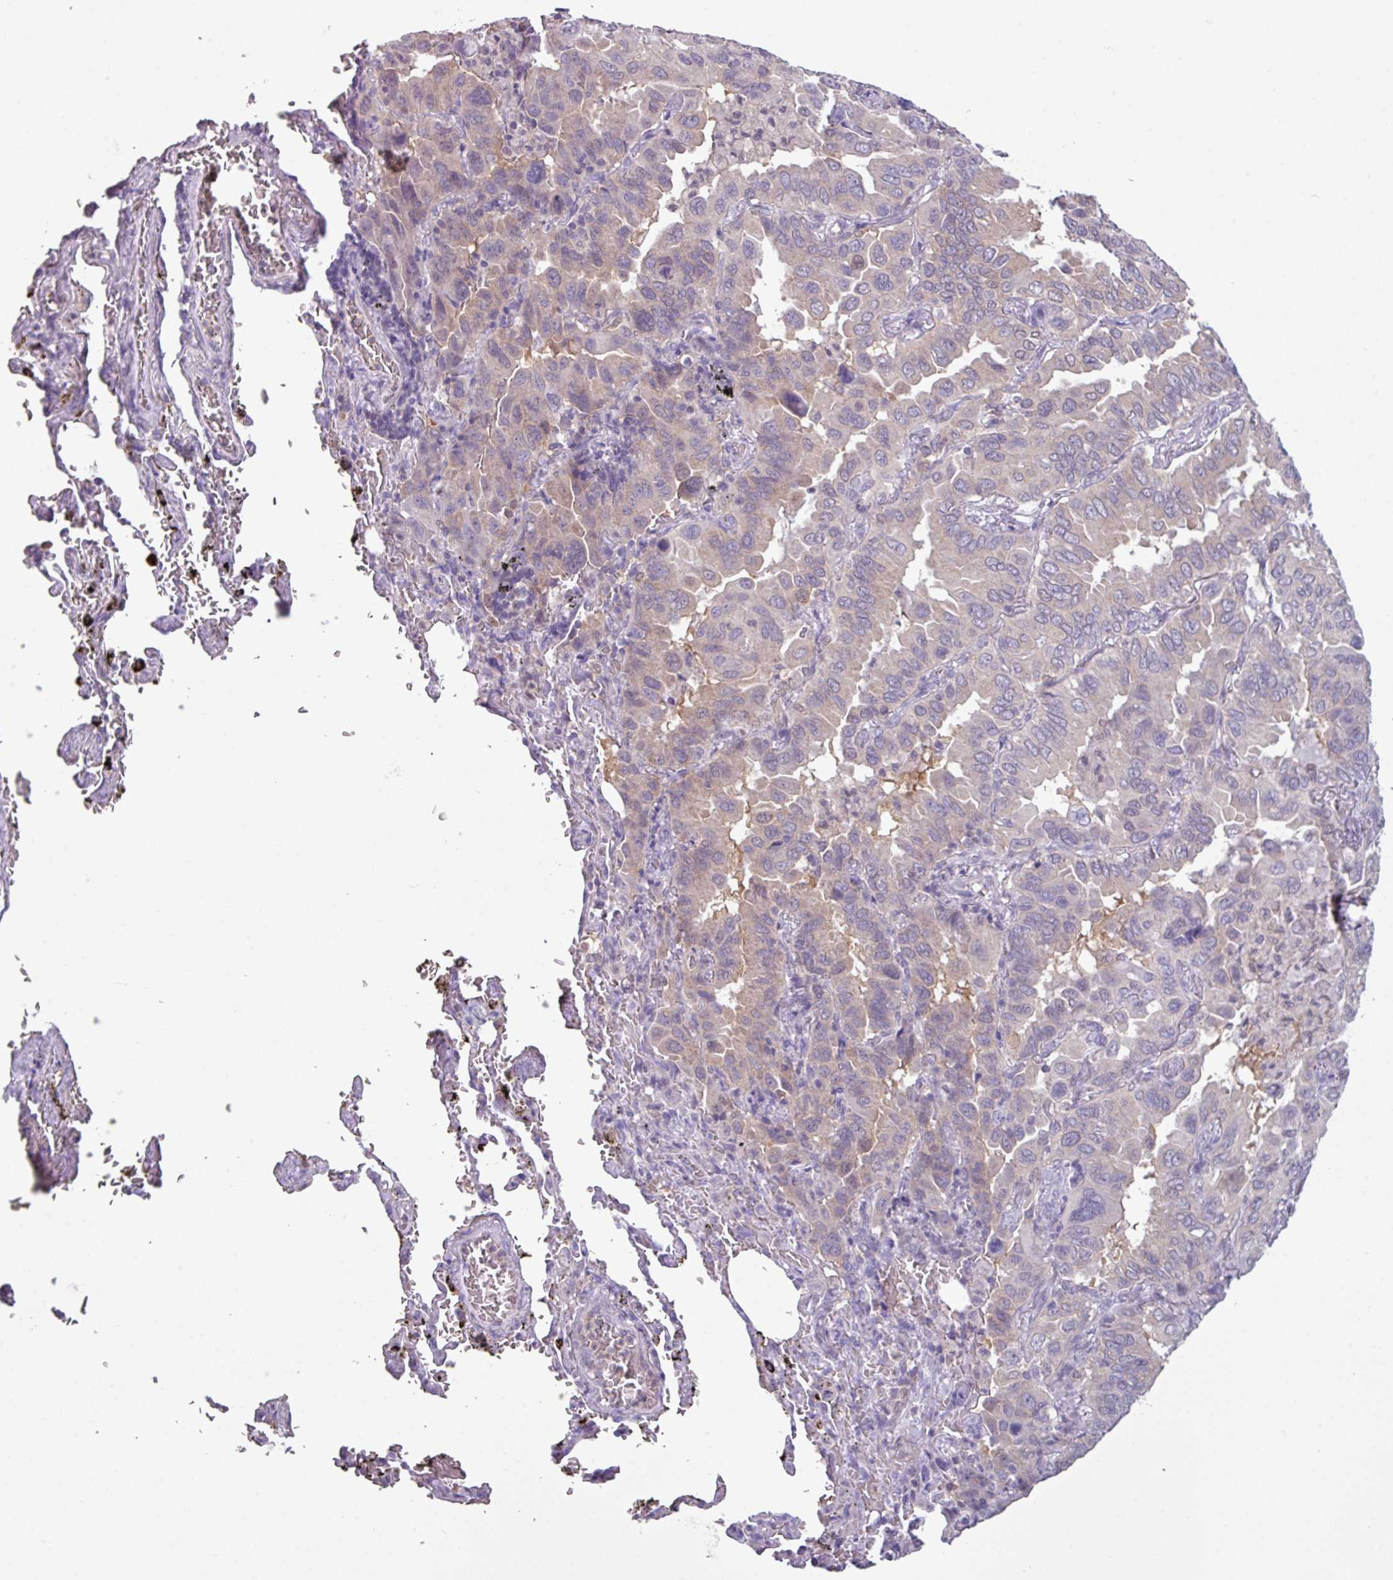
{"staining": {"intensity": "weak", "quantity": "<25%", "location": "cytoplasmic/membranous"}, "tissue": "lung cancer", "cell_type": "Tumor cells", "image_type": "cancer", "snomed": [{"axis": "morphology", "description": "Adenocarcinoma, NOS"}, {"axis": "topography", "description": "Lung"}], "caption": "This image is of lung adenocarcinoma stained with IHC to label a protein in brown with the nuclei are counter-stained blue. There is no staining in tumor cells.", "gene": "TTLL12", "patient": {"sex": "male", "age": 64}}